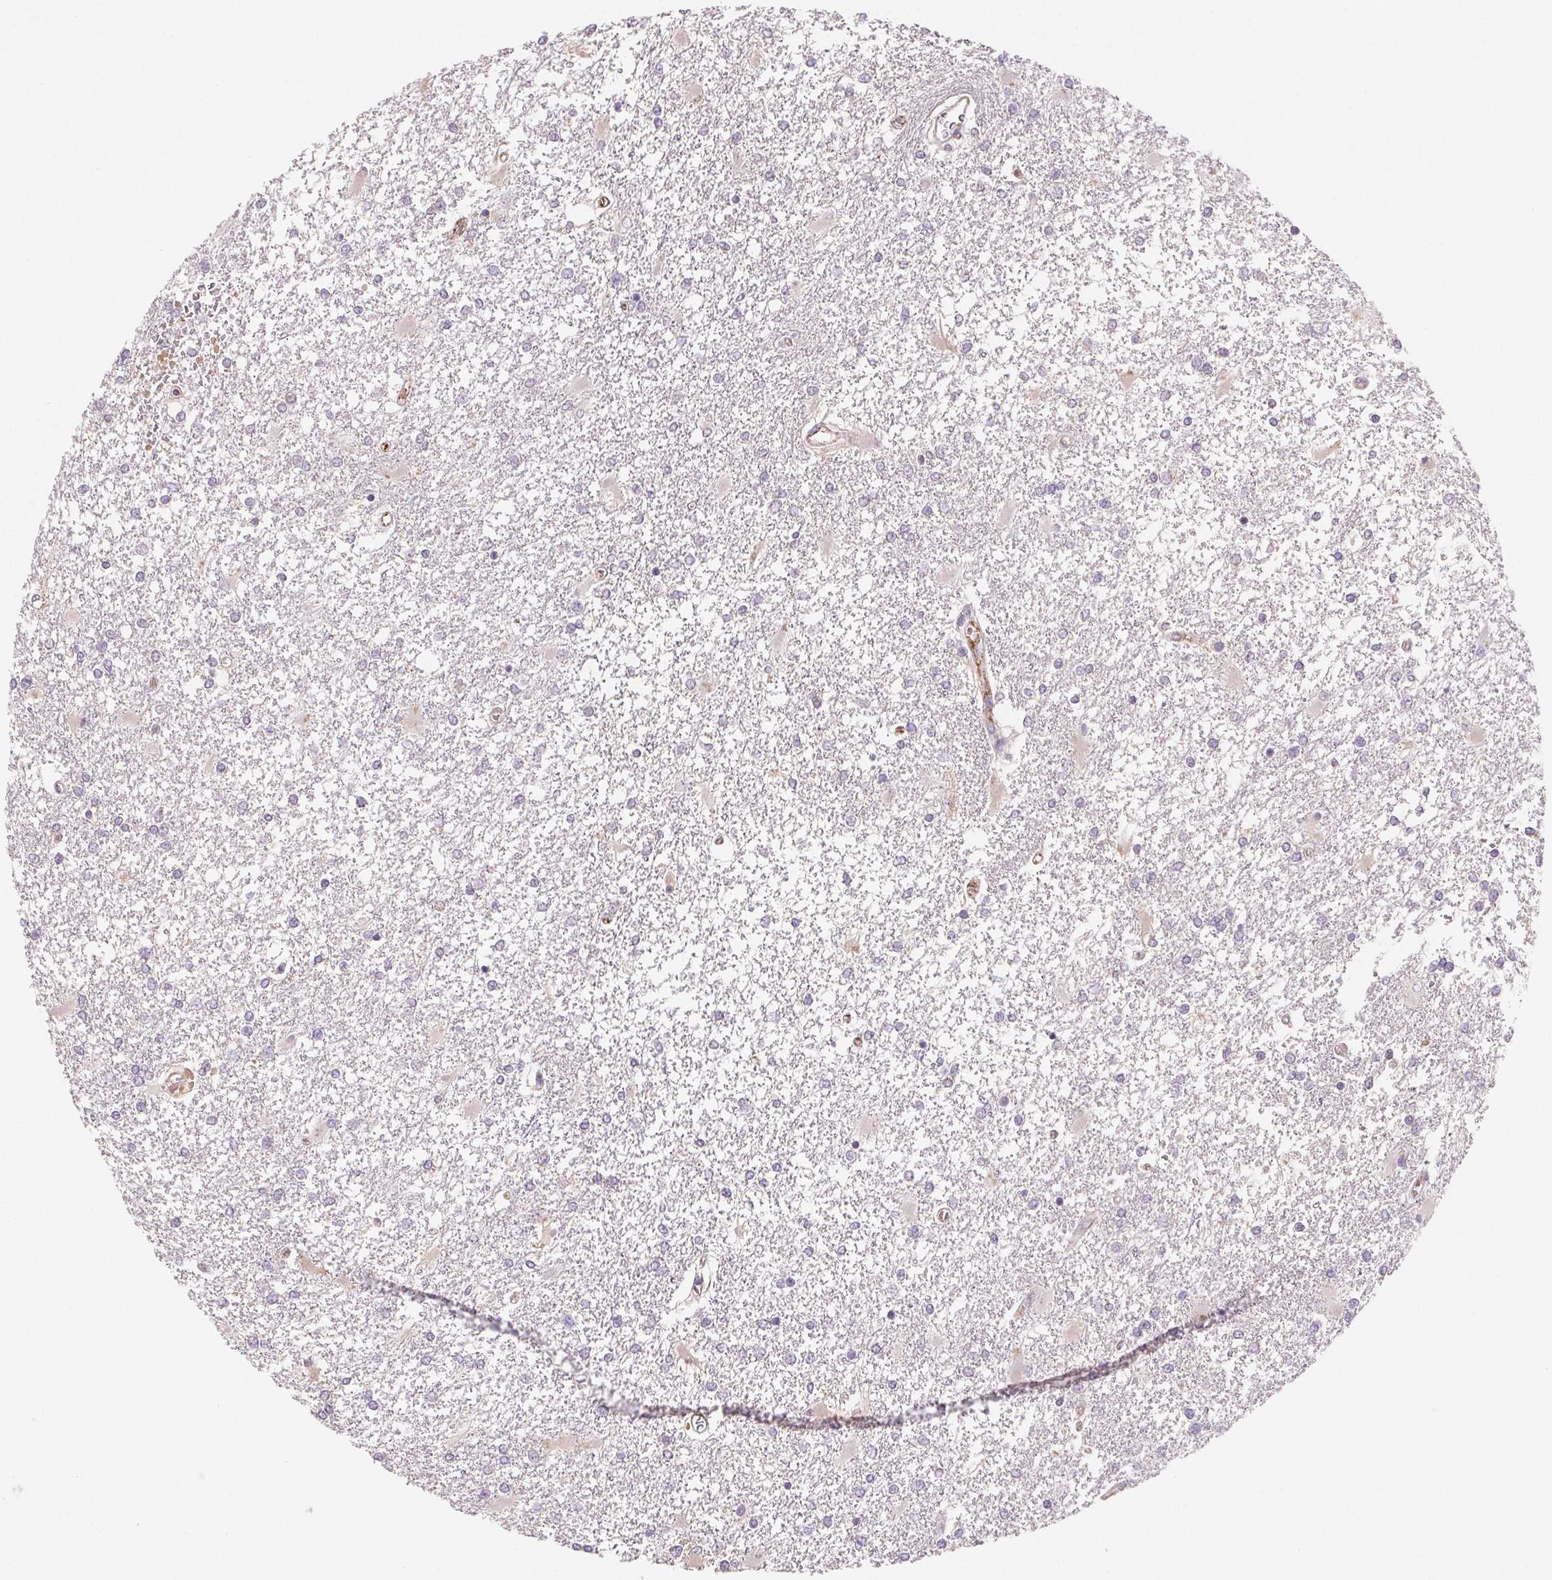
{"staining": {"intensity": "negative", "quantity": "none", "location": "none"}, "tissue": "glioma", "cell_type": "Tumor cells", "image_type": "cancer", "snomed": [{"axis": "morphology", "description": "Glioma, malignant, High grade"}, {"axis": "topography", "description": "Cerebral cortex"}], "caption": "Malignant glioma (high-grade) stained for a protein using immunohistochemistry demonstrates no positivity tumor cells.", "gene": "HINT2", "patient": {"sex": "male", "age": 79}}